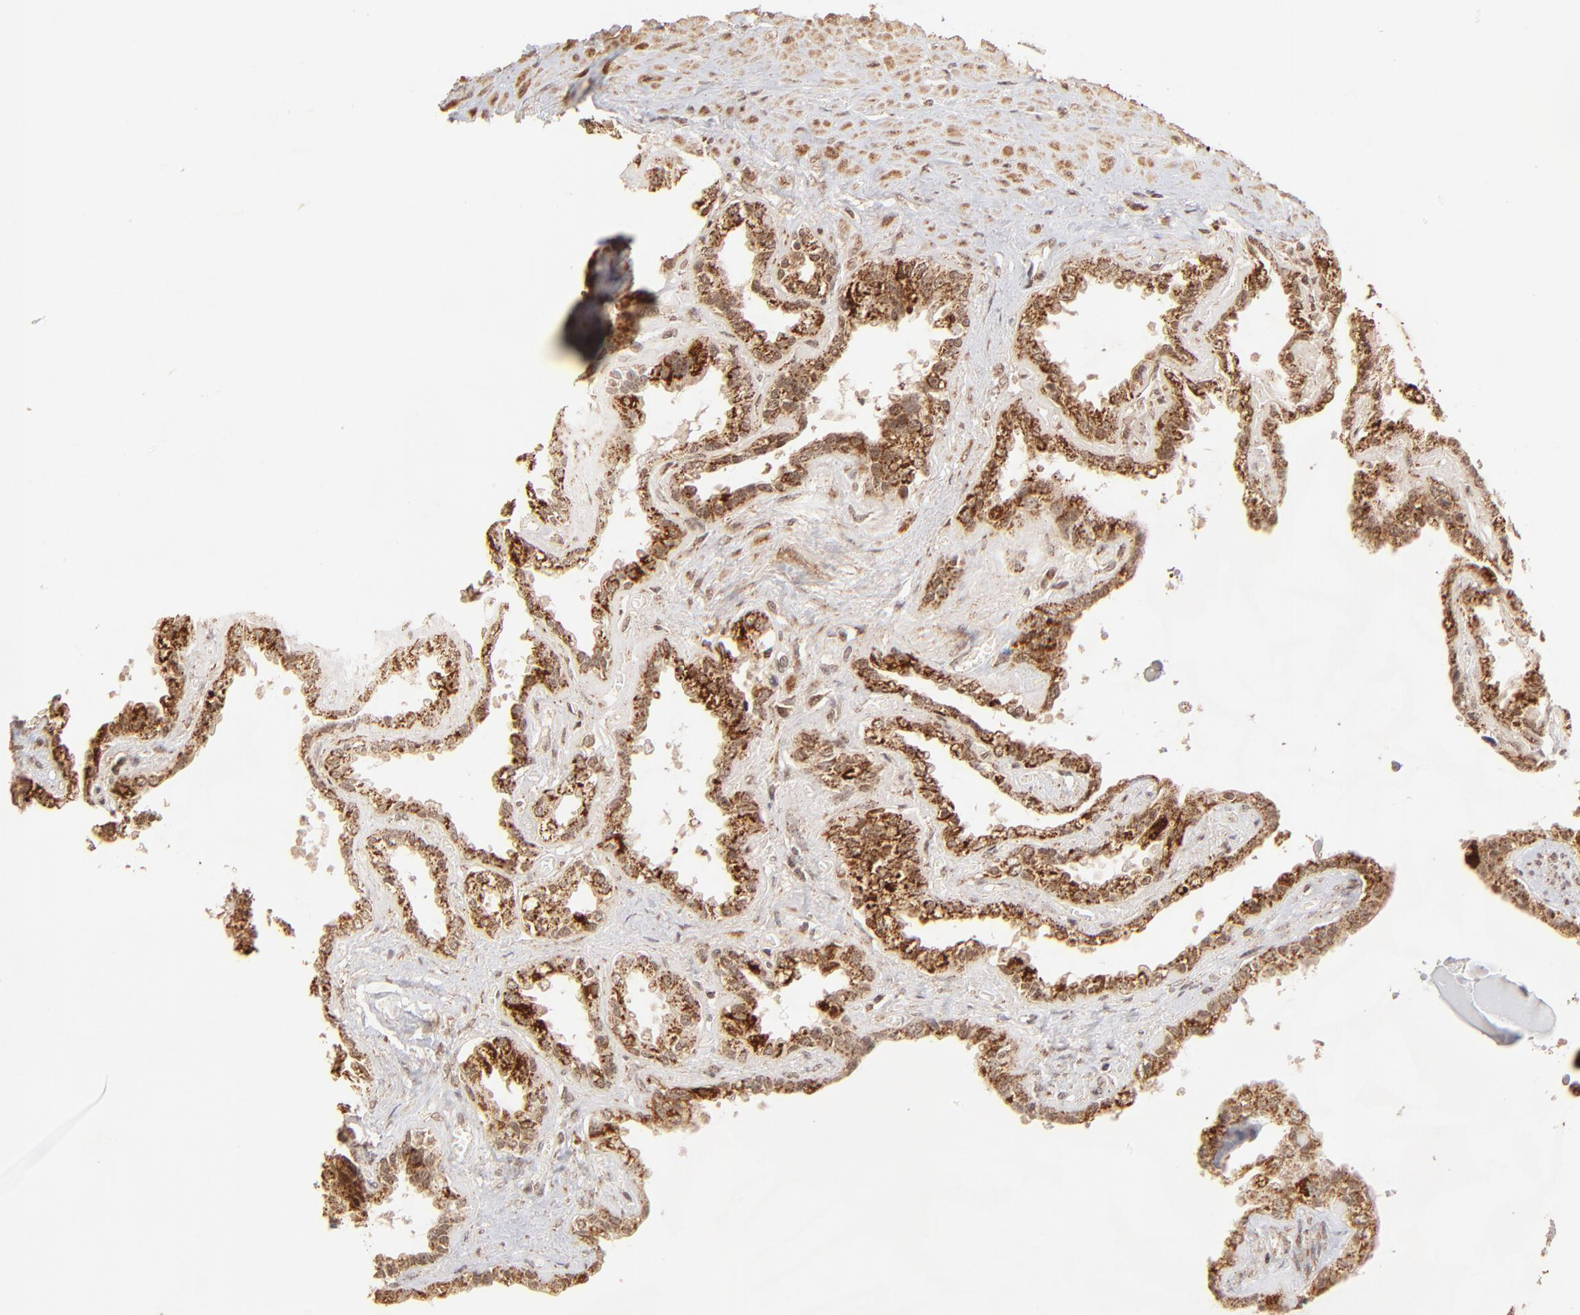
{"staining": {"intensity": "strong", "quantity": ">75%", "location": "cytoplasmic/membranous"}, "tissue": "seminal vesicle", "cell_type": "Glandular cells", "image_type": "normal", "snomed": [{"axis": "morphology", "description": "Normal tissue, NOS"}, {"axis": "morphology", "description": "Inflammation, NOS"}, {"axis": "topography", "description": "Urinary bladder"}, {"axis": "topography", "description": "Prostate"}, {"axis": "topography", "description": "Seminal veicle"}], "caption": "DAB immunohistochemical staining of normal seminal vesicle exhibits strong cytoplasmic/membranous protein positivity in about >75% of glandular cells.", "gene": "MED15", "patient": {"sex": "male", "age": 82}}